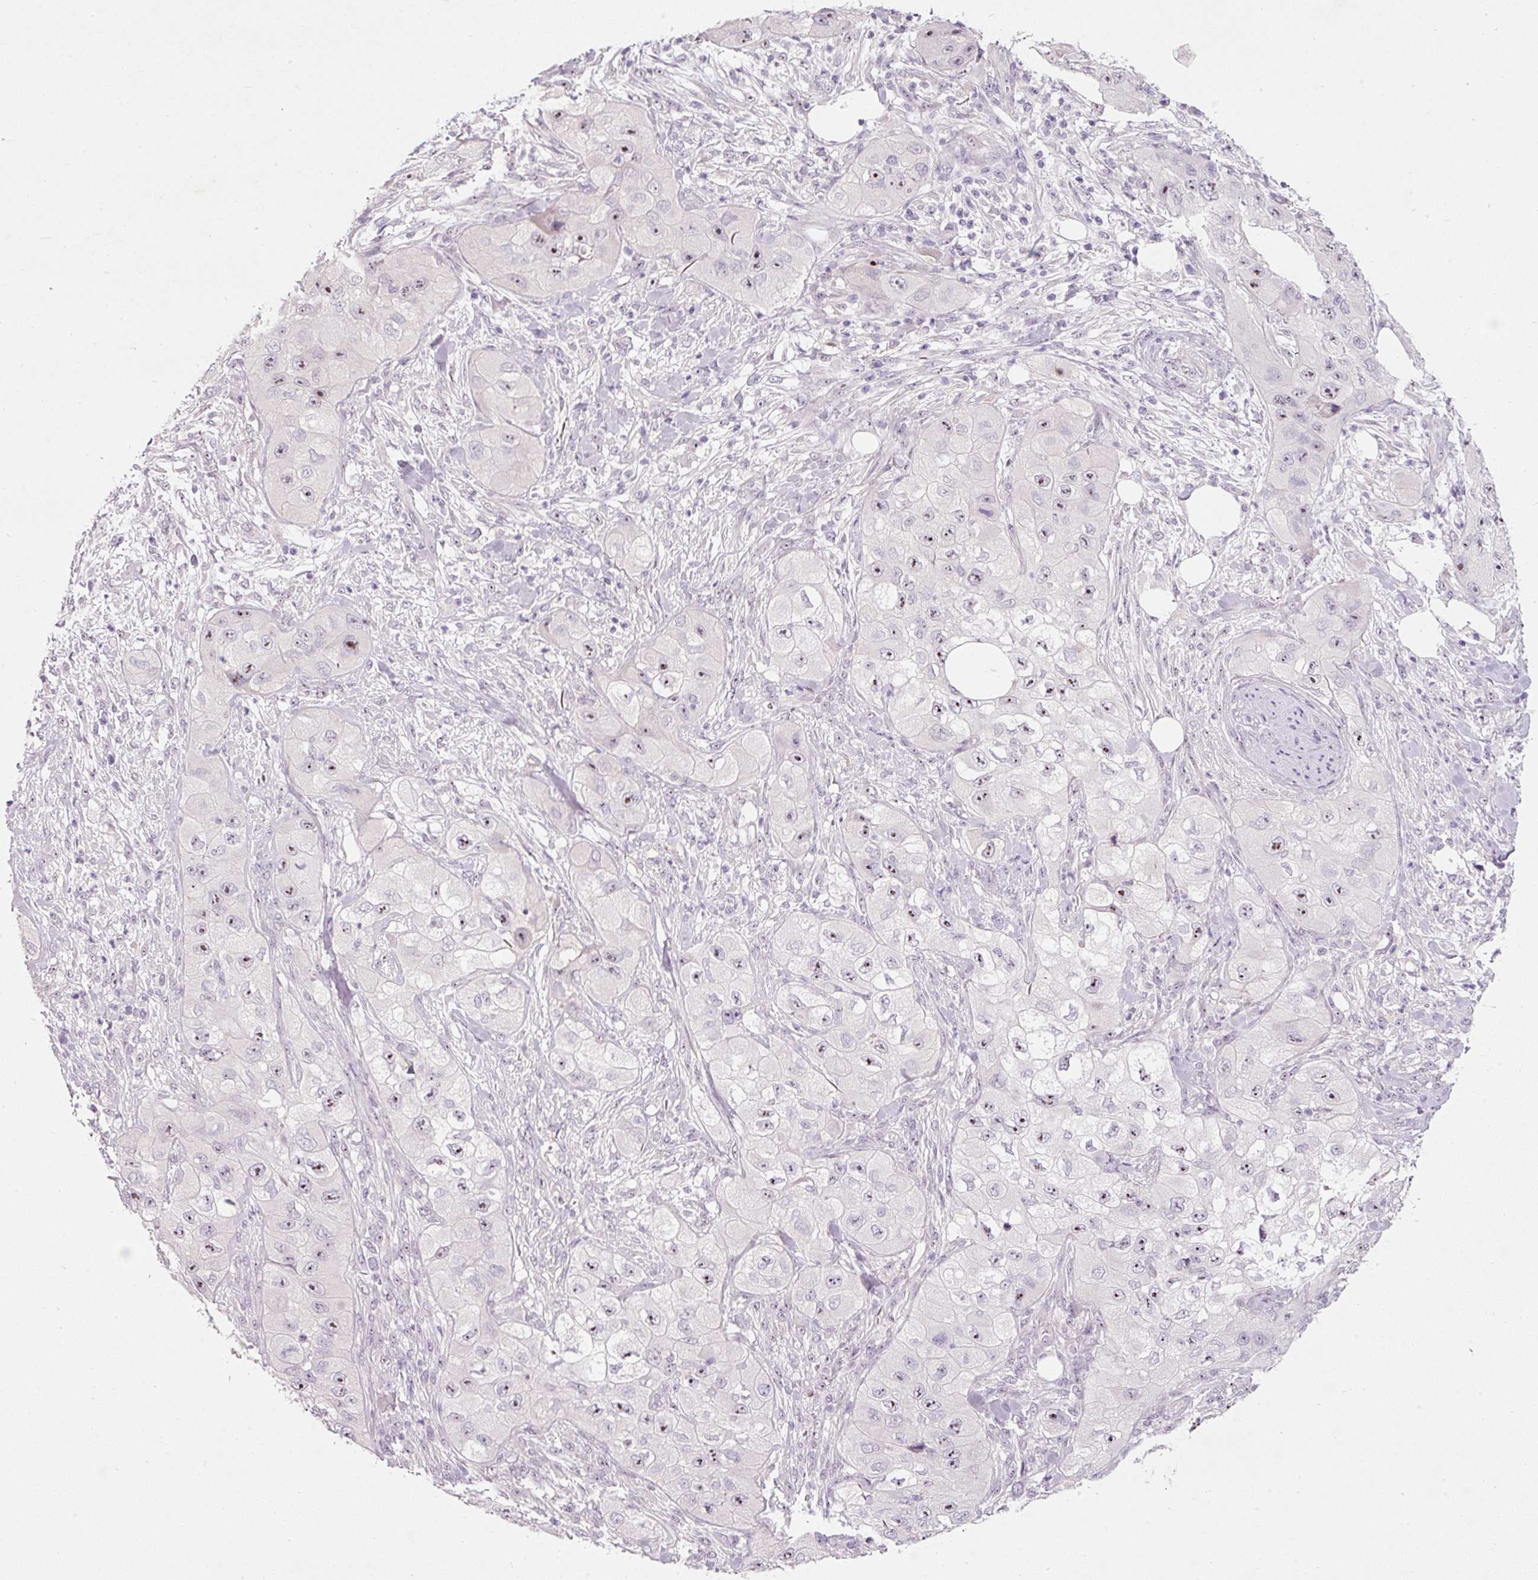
{"staining": {"intensity": "moderate", "quantity": "25%-75%", "location": "nuclear"}, "tissue": "skin cancer", "cell_type": "Tumor cells", "image_type": "cancer", "snomed": [{"axis": "morphology", "description": "Squamous cell carcinoma, NOS"}, {"axis": "topography", "description": "Skin"}, {"axis": "topography", "description": "Subcutis"}], "caption": "Skin cancer tissue exhibits moderate nuclear staining in about 25%-75% of tumor cells, visualized by immunohistochemistry.", "gene": "TMEM37", "patient": {"sex": "male", "age": 73}}